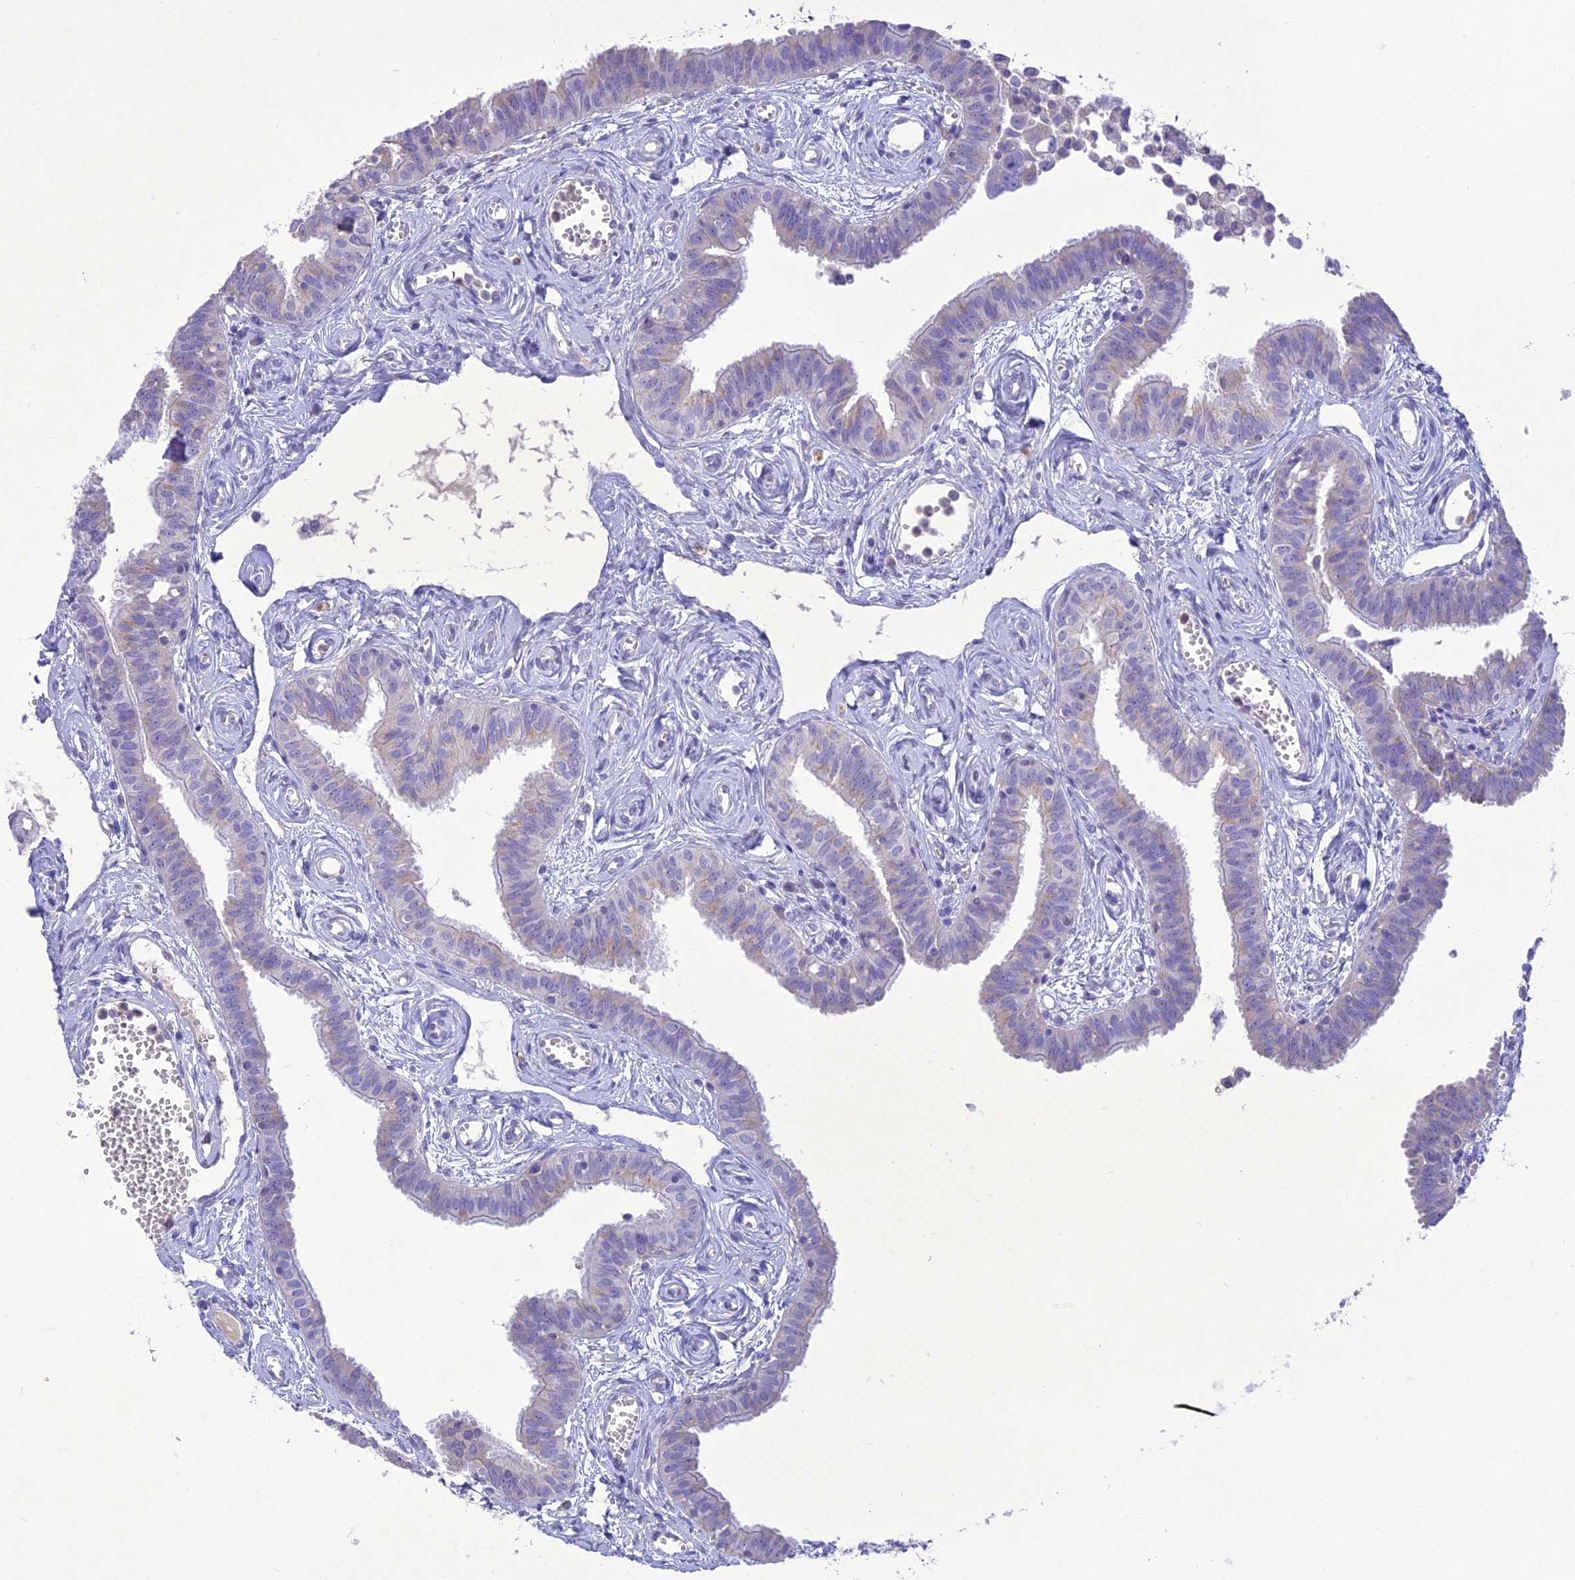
{"staining": {"intensity": "moderate", "quantity": "25%-75%", "location": "cytoplasmic/membranous"}, "tissue": "fallopian tube", "cell_type": "Glandular cells", "image_type": "normal", "snomed": [{"axis": "morphology", "description": "Normal tissue, NOS"}, {"axis": "morphology", "description": "Carcinoma, NOS"}, {"axis": "topography", "description": "Fallopian tube"}, {"axis": "topography", "description": "Ovary"}], "caption": "Immunohistochemical staining of normal human fallopian tube displays medium levels of moderate cytoplasmic/membranous positivity in approximately 25%-75% of glandular cells. (brown staining indicates protein expression, while blue staining denotes nuclei).", "gene": "SLC13A5", "patient": {"sex": "female", "age": 59}}